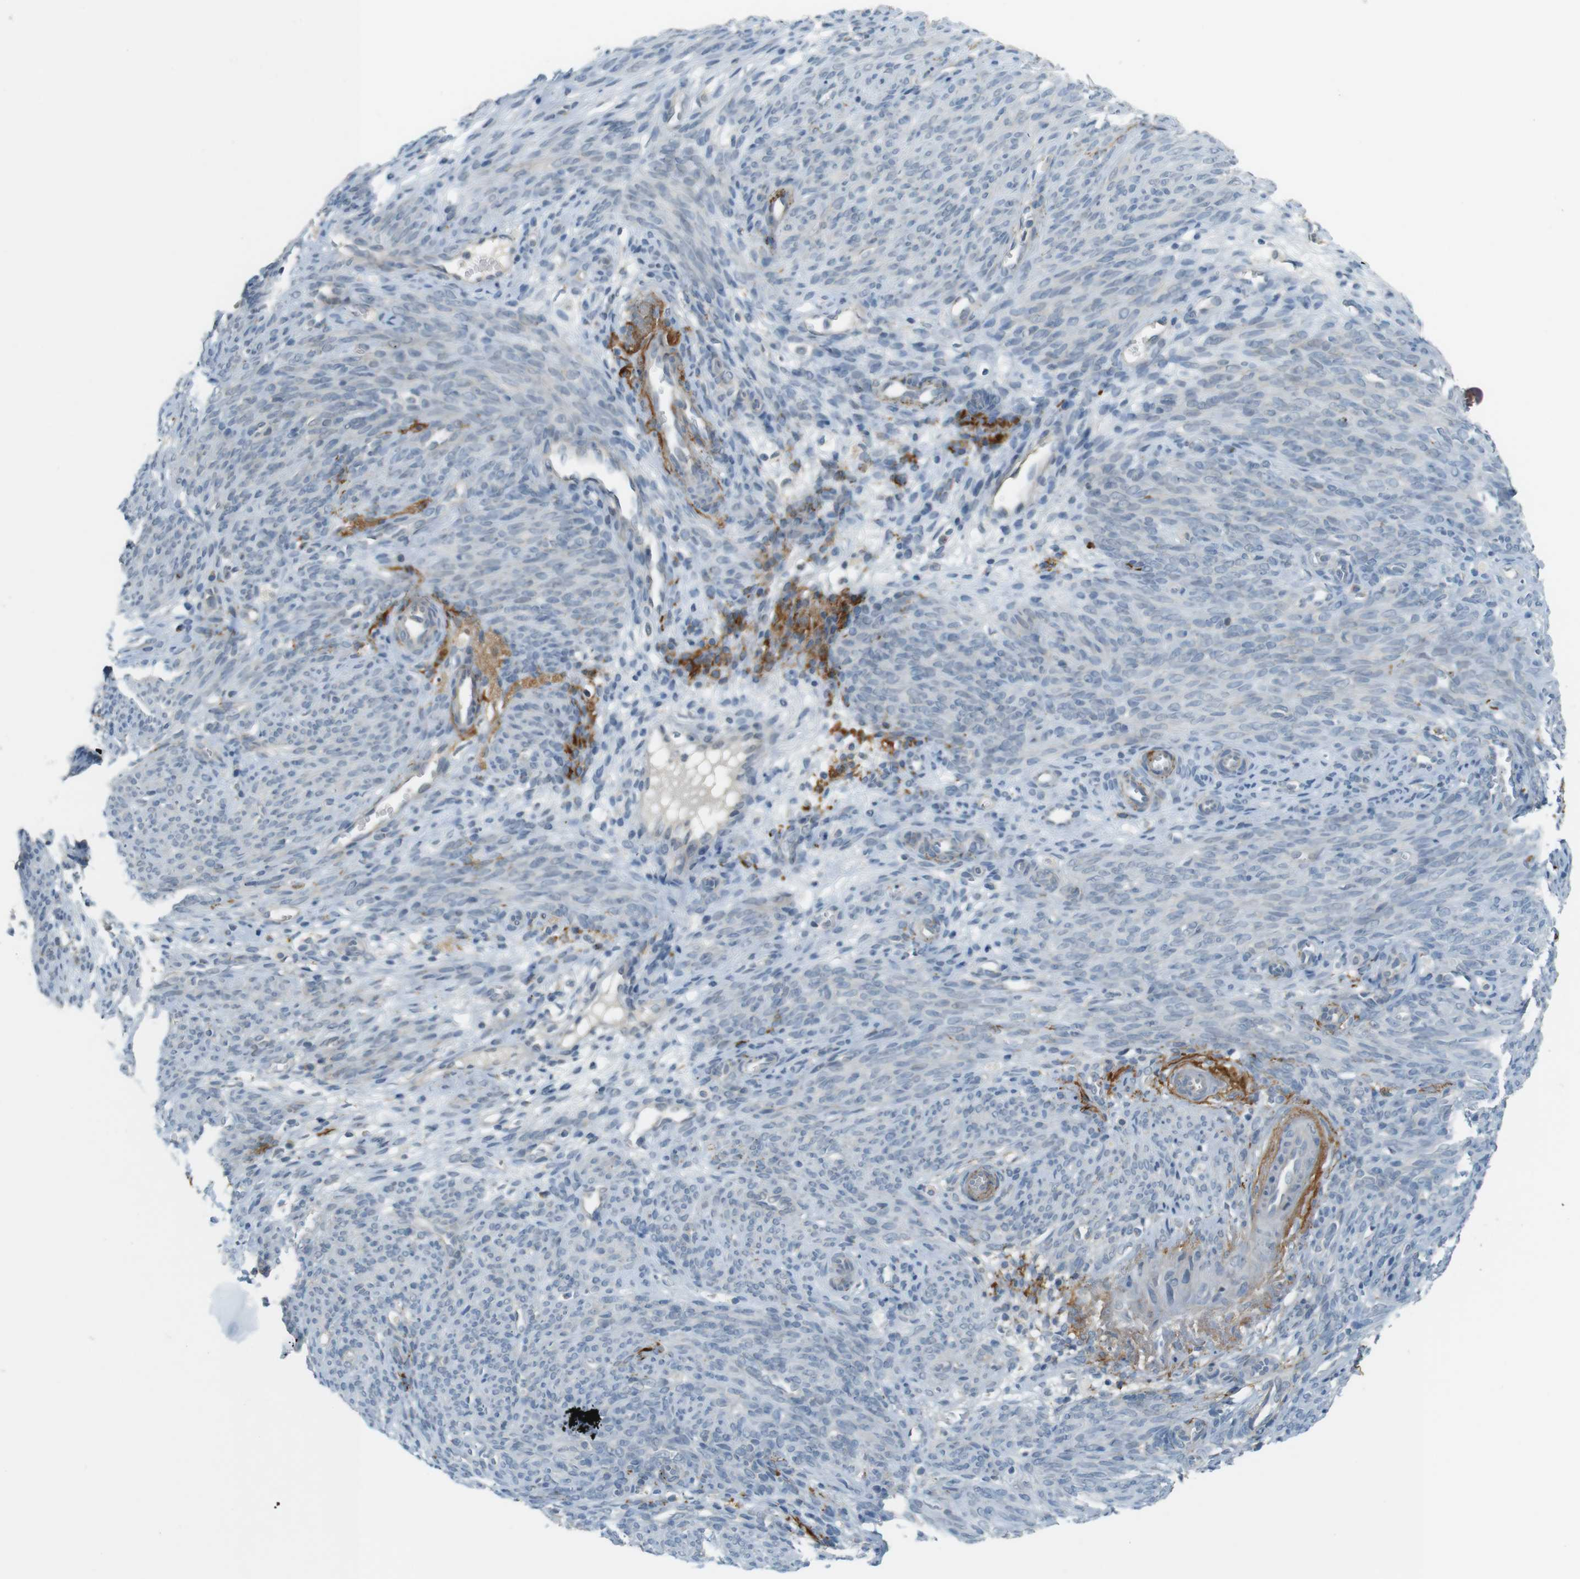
{"staining": {"intensity": "negative", "quantity": "none", "location": "none"}, "tissue": "endometrium", "cell_type": "Cells in endometrial stroma", "image_type": "normal", "snomed": [{"axis": "morphology", "description": "Normal tissue, NOS"}, {"axis": "morphology", "description": "Adenocarcinoma, NOS"}, {"axis": "topography", "description": "Endometrium"}, {"axis": "topography", "description": "Ovary"}], "caption": "A photomicrograph of endometrium stained for a protein displays no brown staining in cells in endometrial stroma.", "gene": "UGT8", "patient": {"sex": "female", "age": 68}}